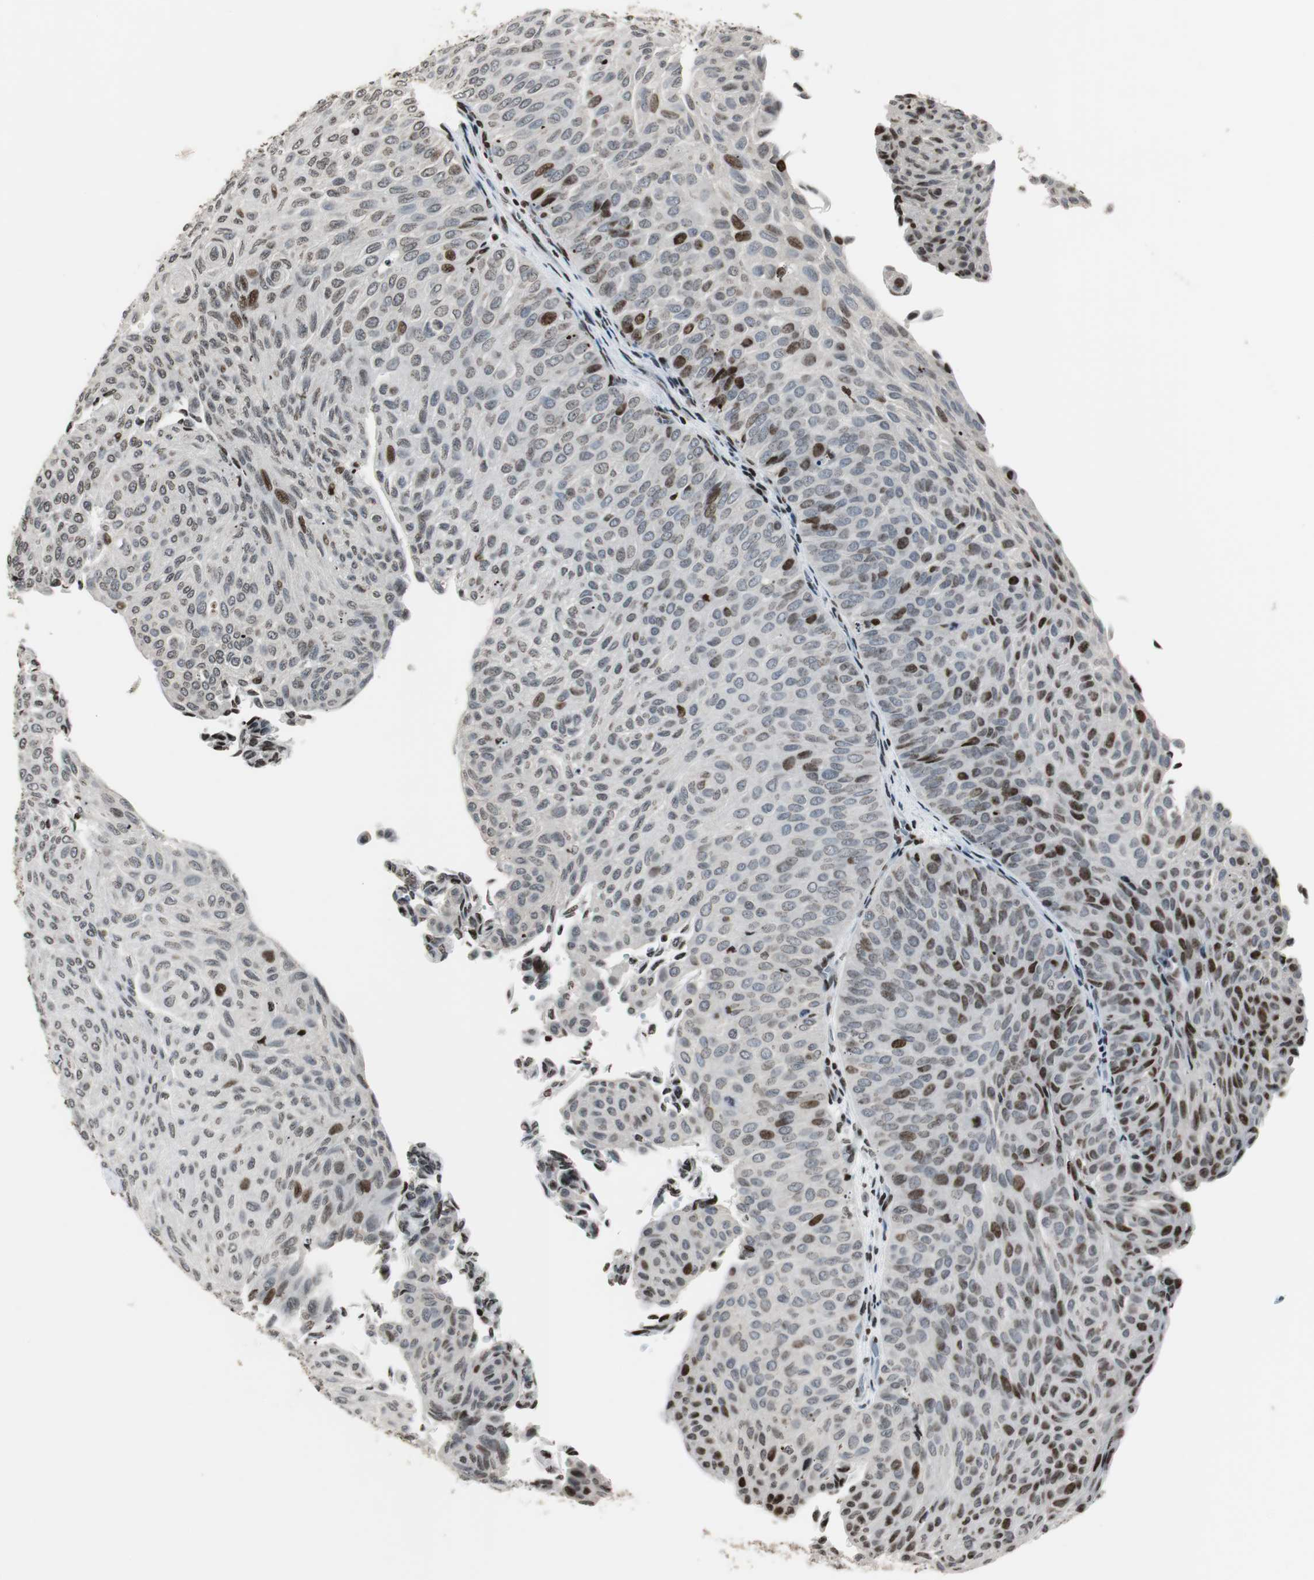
{"staining": {"intensity": "strong", "quantity": "<25%", "location": "nuclear"}, "tissue": "urothelial cancer", "cell_type": "Tumor cells", "image_type": "cancer", "snomed": [{"axis": "morphology", "description": "Urothelial carcinoma, Low grade"}, {"axis": "topography", "description": "Urinary bladder"}], "caption": "Protein expression analysis of human low-grade urothelial carcinoma reveals strong nuclear expression in about <25% of tumor cells.", "gene": "PAXIP1", "patient": {"sex": "male", "age": 78}}